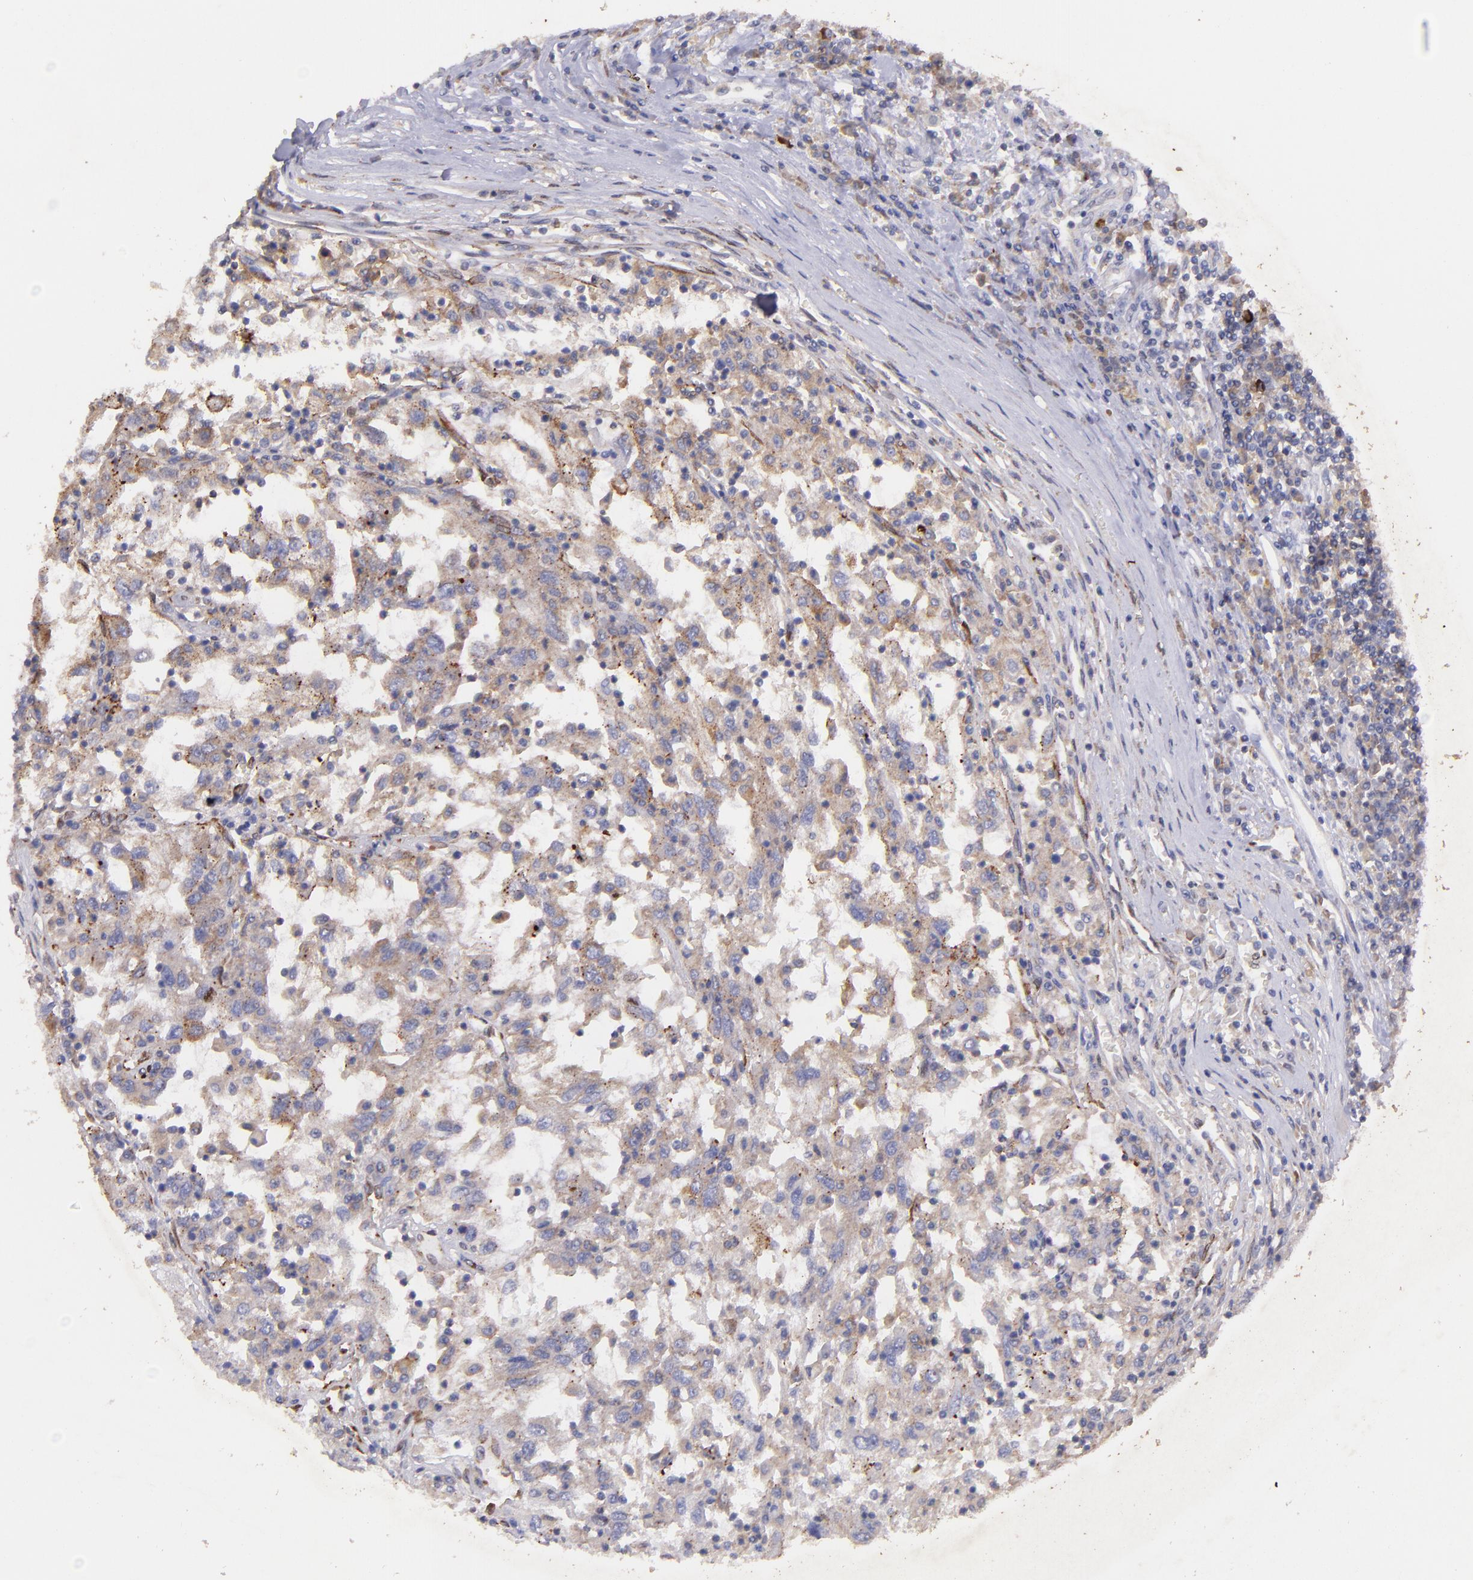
{"staining": {"intensity": "weak", "quantity": ">75%", "location": "cytoplasmic/membranous"}, "tissue": "renal cancer", "cell_type": "Tumor cells", "image_type": "cancer", "snomed": [{"axis": "morphology", "description": "Normal tissue, NOS"}, {"axis": "morphology", "description": "Adenocarcinoma, NOS"}, {"axis": "topography", "description": "Kidney"}], "caption": "A high-resolution photomicrograph shows immunohistochemistry staining of renal adenocarcinoma, which shows weak cytoplasmic/membranous staining in about >75% of tumor cells. (DAB IHC, brown staining for protein, blue staining for nuclei).", "gene": "RET", "patient": {"sex": "male", "age": 71}}